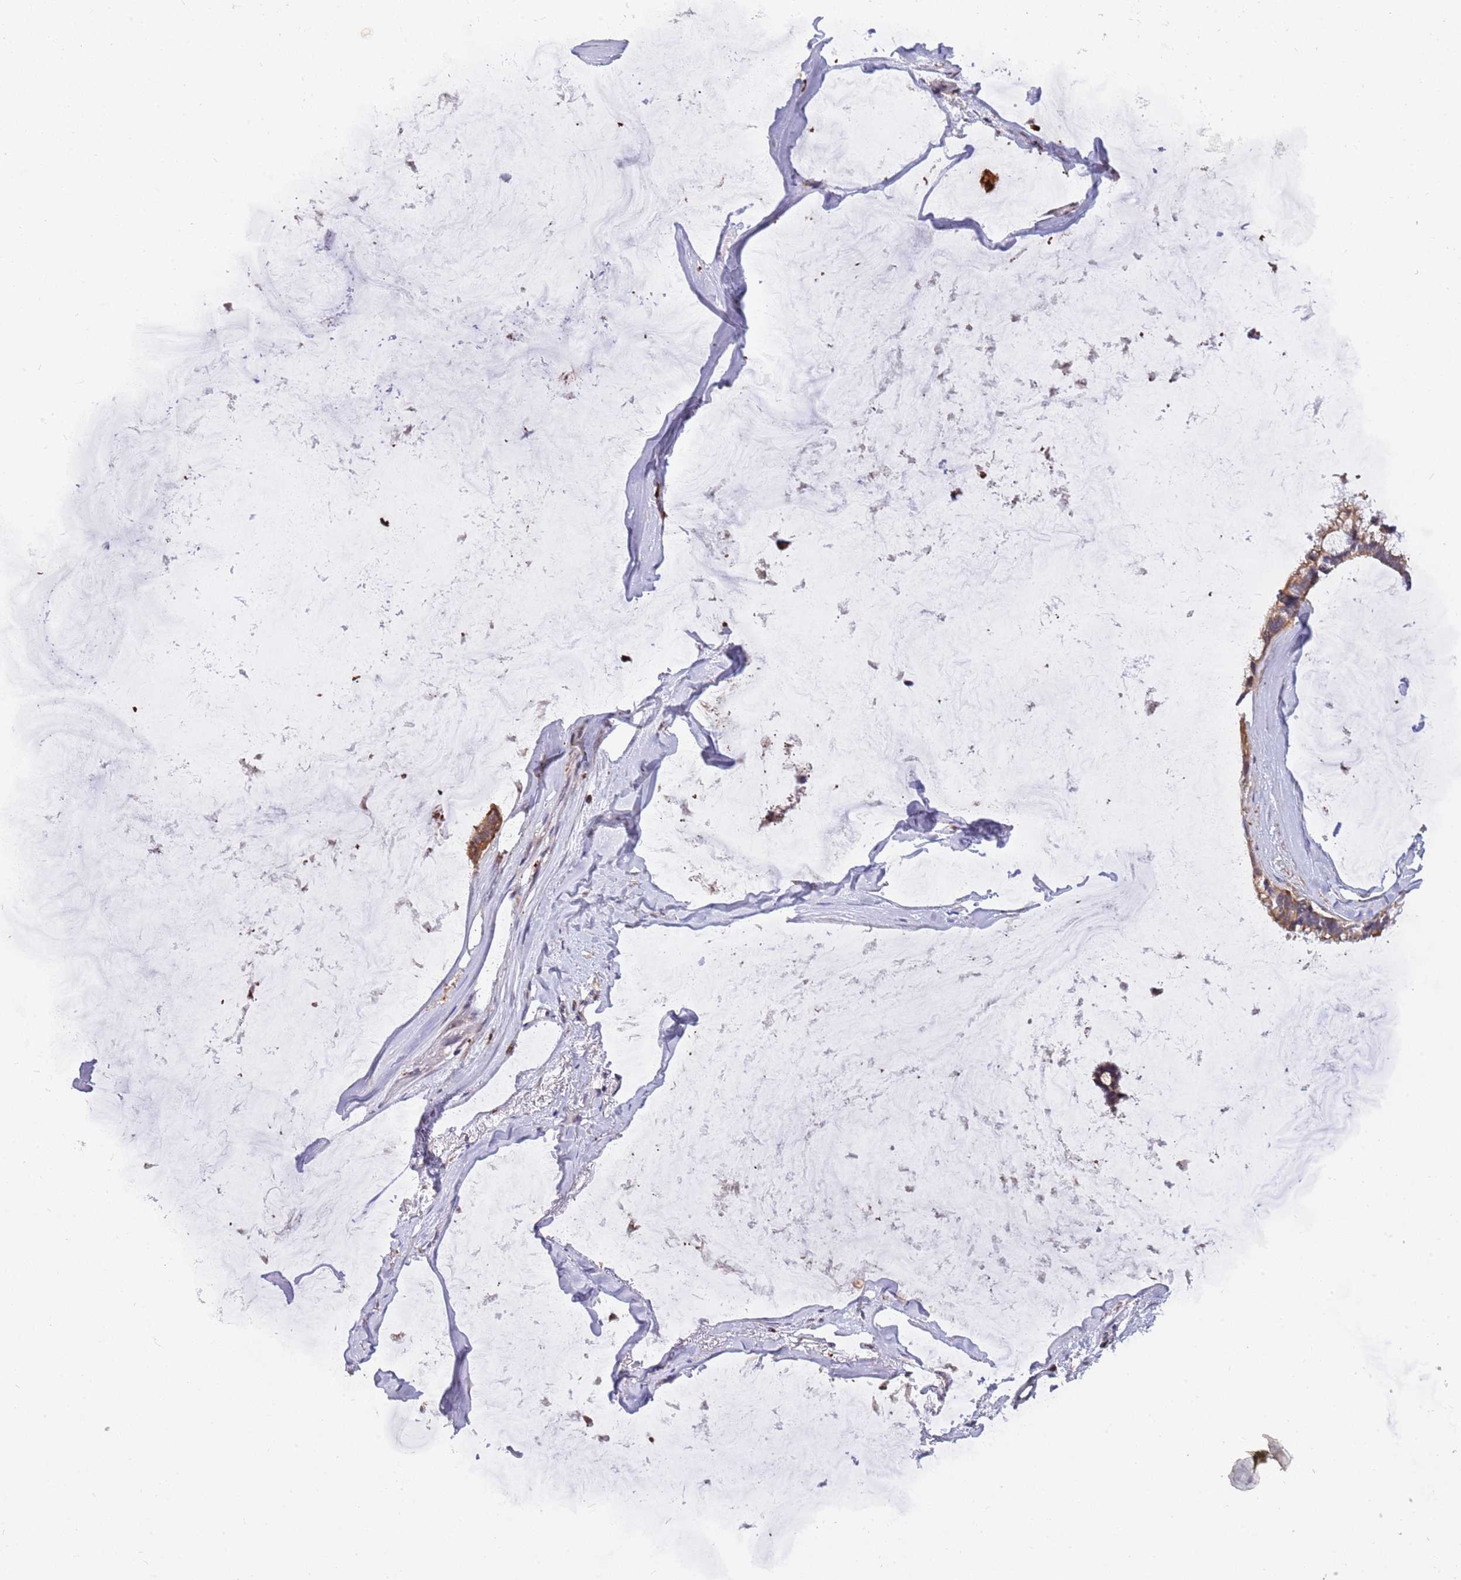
{"staining": {"intensity": "moderate", "quantity": ">75%", "location": "cytoplasmic/membranous"}, "tissue": "ovarian cancer", "cell_type": "Tumor cells", "image_type": "cancer", "snomed": [{"axis": "morphology", "description": "Cystadenocarcinoma, mucinous, NOS"}, {"axis": "topography", "description": "Ovary"}], "caption": "A brown stain labels moderate cytoplasmic/membranous staining of a protein in ovarian mucinous cystadenocarcinoma tumor cells.", "gene": "TRIM27", "patient": {"sex": "female", "age": 39}}